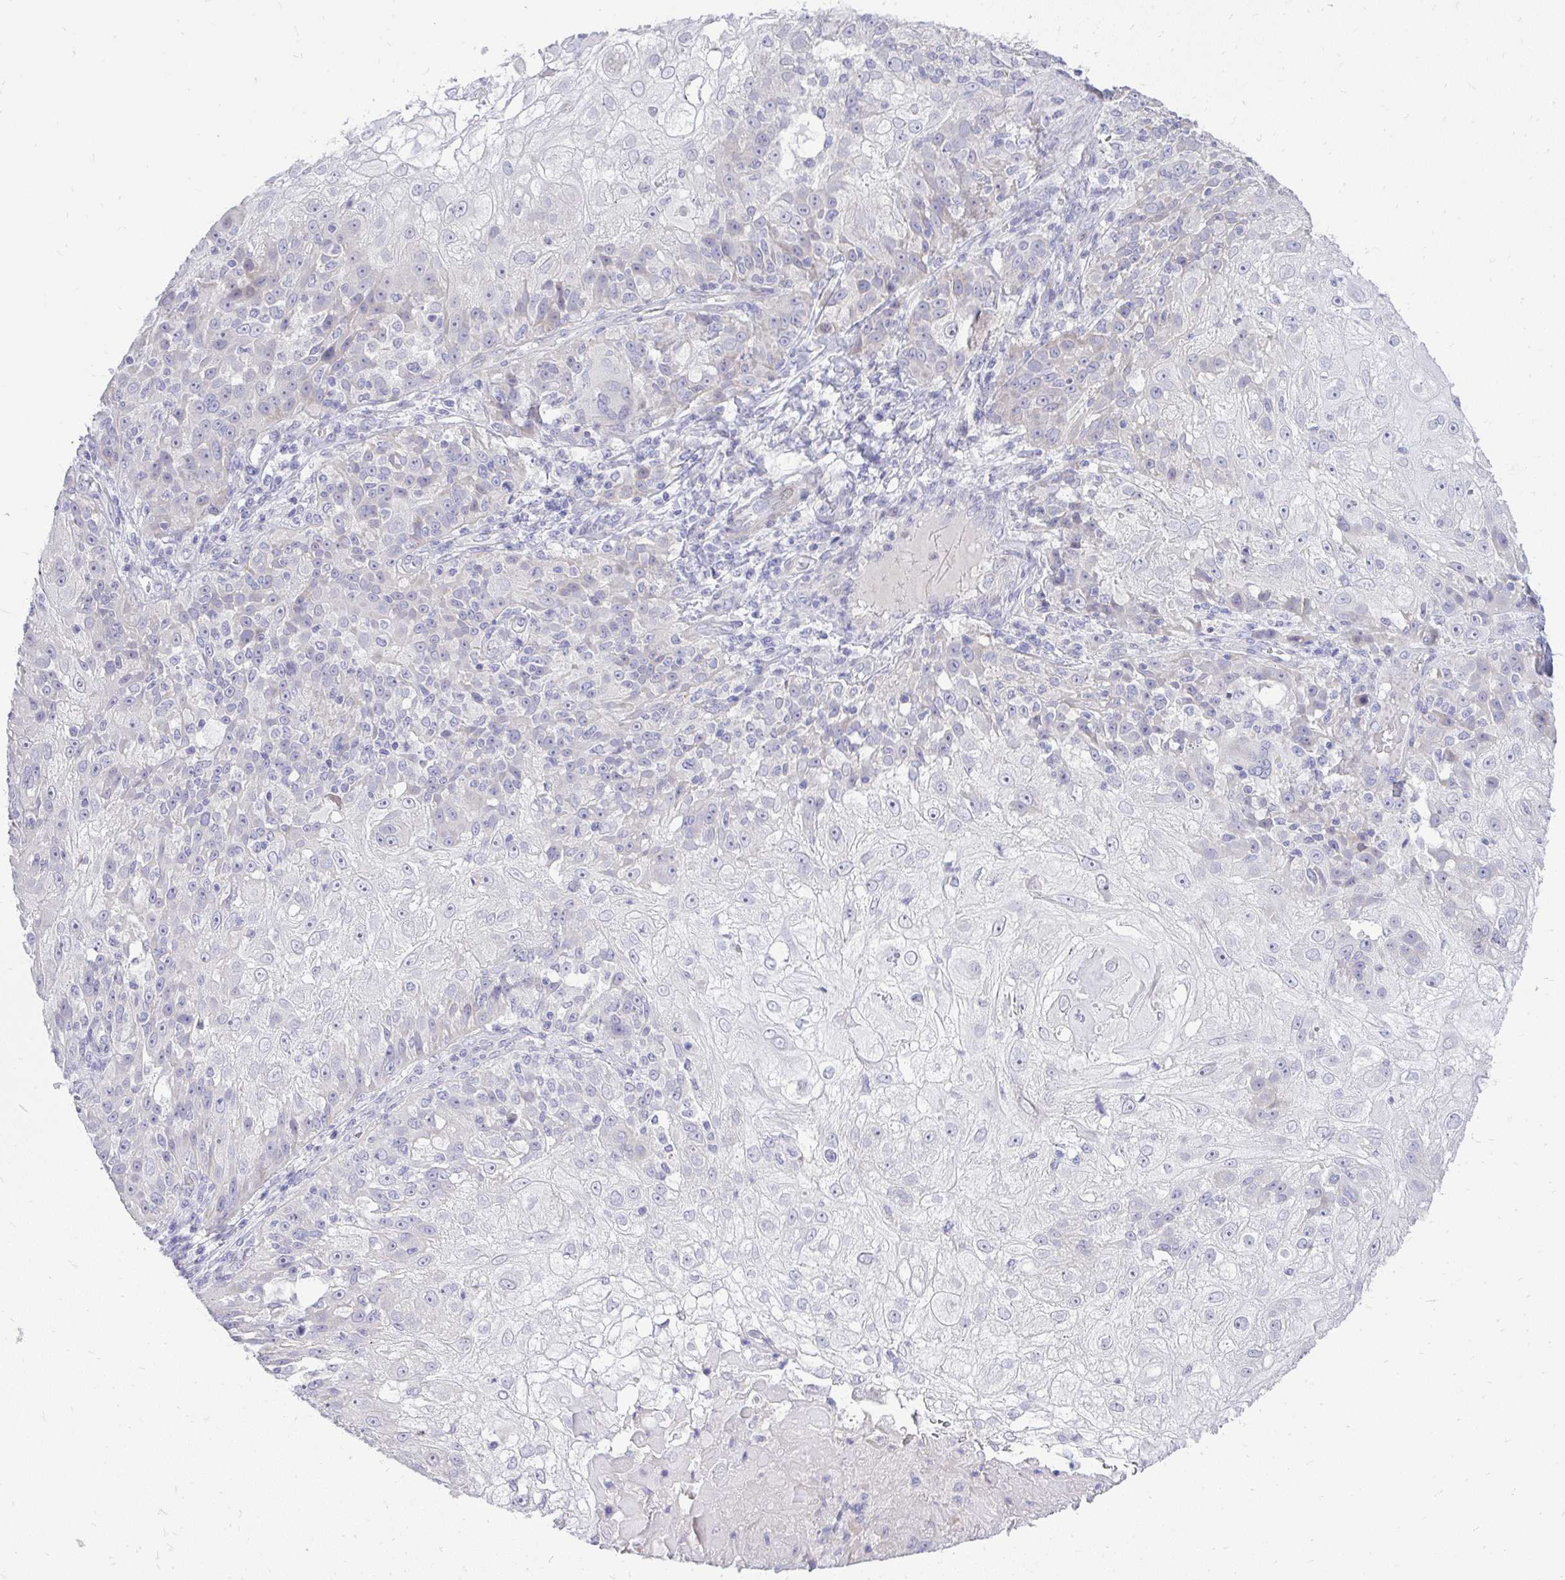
{"staining": {"intensity": "negative", "quantity": "none", "location": "none"}, "tissue": "skin cancer", "cell_type": "Tumor cells", "image_type": "cancer", "snomed": [{"axis": "morphology", "description": "Normal tissue, NOS"}, {"axis": "morphology", "description": "Squamous cell carcinoma, NOS"}, {"axis": "topography", "description": "Skin"}], "caption": "A histopathology image of skin cancer (squamous cell carcinoma) stained for a protein demonstrates no brown staining in tumor cells.", "gene": "OR8D1", "patient": {"sex": "female", "age": 83}}